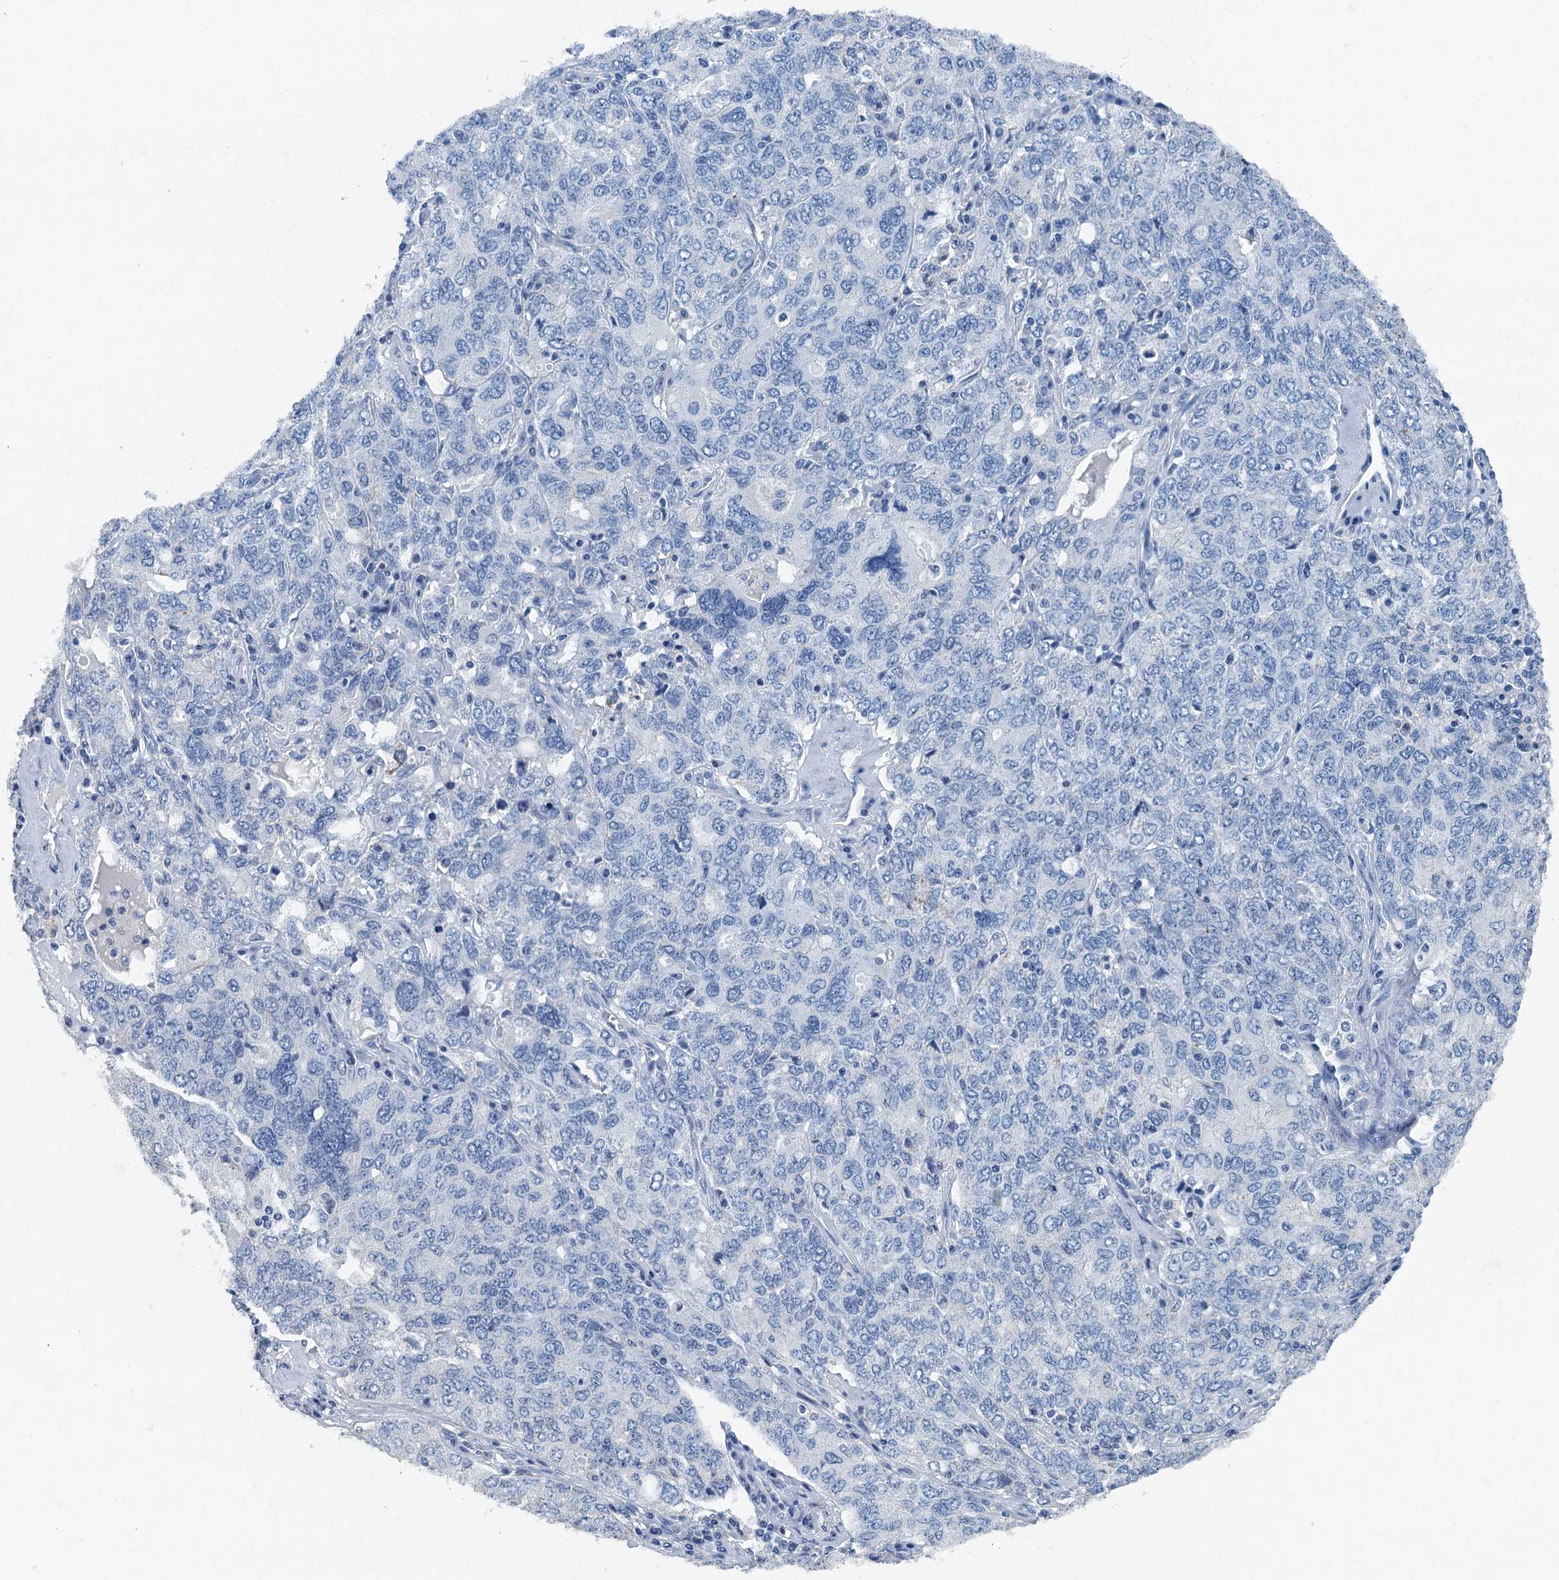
{"staining": {"intensity": "negative", "quantity": "none", "location": "none"}, "tissue": "ovarian cancer", "cell_type": "Tumor cells", "image_type": "cancer", "snomed": [{"axis": "morphology", "description": "Carcinoma, endometroid"}, {"axis": "topography", "description": "Ovary"}], "caption": "This is an immunohistochemistry image of human ovarian cancer. There is no staining in tumor cells.", "gene": "GADL1", "patient": {"sex": "female", "age": 62}}